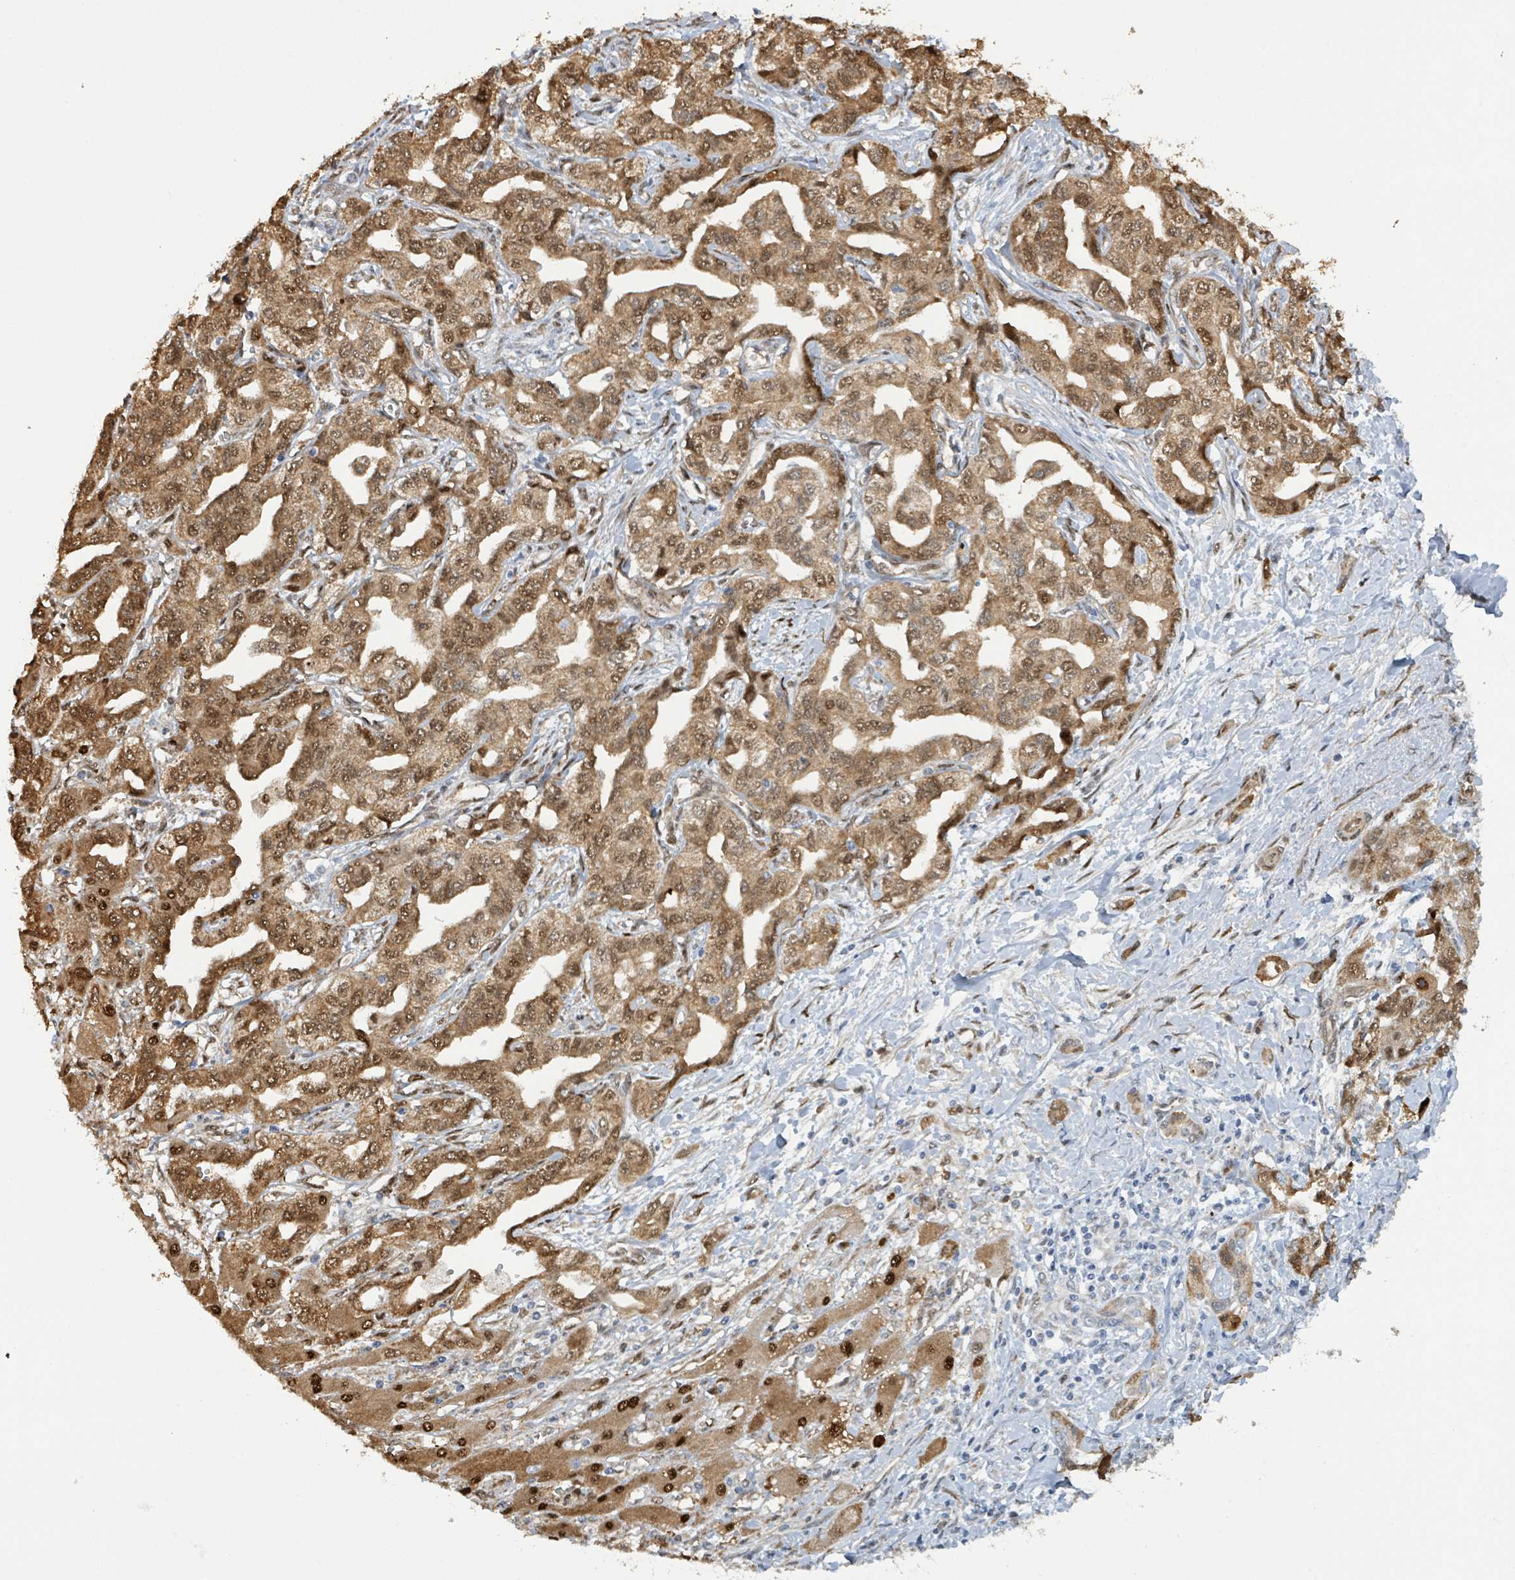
{"staining": {"intensity": "moderate", "quantity": ">75%", "location": "cytoplasmic/membranous,nuclear"}, "tissue": "liver cancer", "cell_type": "Tumor cells", "image_type": "cancer", "snomed": [{"axis": "morphology", "description": "Cholangiocarcinoma"}, {"axis": "topography", "description": "Liver"}], "caption": "Immunohistochemical staining of liver cholangiocarcinoma exhibits medium levels of moderate cytoplasmic/membranous and nuclear protein positivity in about >75% of tumor cells. (Stains: DAB in brown, nuclei in blue, Microscopy: brightfield microscopy at high magnification).", "gene": "PSMB7", "patient": {"sex": "male", "age": 59}}